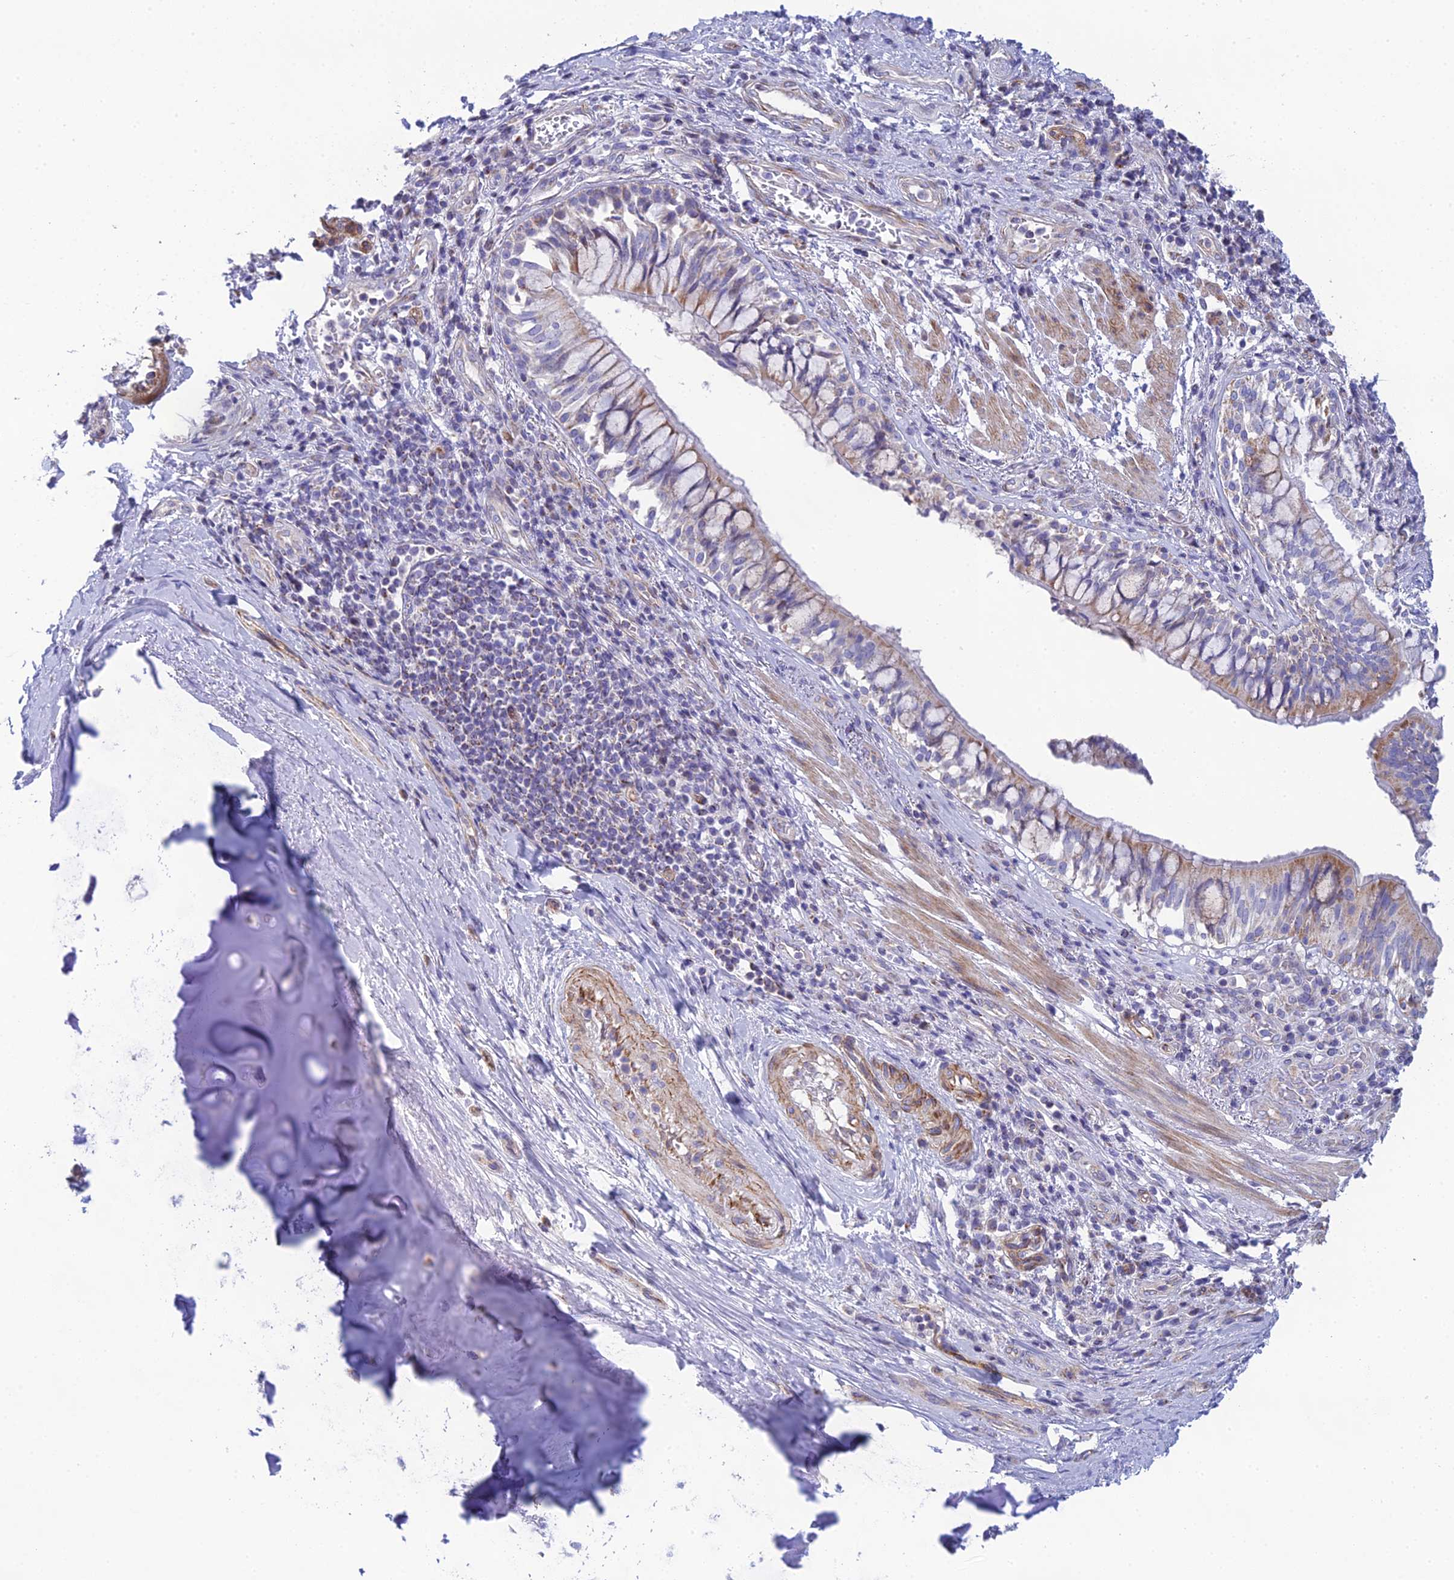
{"staining": {"intensity": "weak", "quantity": "25%-75%", "location": "cytoplasmic/membranous"}, "tissue": "adipose tissue", "cell_type": "Adipocytes", "image_type": "normal", "snomed": [{"axis": "morphology", "description": "Normal tissue, NOS"}, {"axis": "morphology", "description": "Squamous cell carcinoma, NOS"}, {"axis": "topography", "description": "Bronchus"}, {"axis": "topography", "description": "Lung"}], "caption": "Adipose tissue stained for a protein (brown) demonstrates weak cytoplasmic/membranous positive expression in about 25%-75% of adipocytes.", "gene": "POMGNT1", "patient": {"sex": "male", "age": 64}}